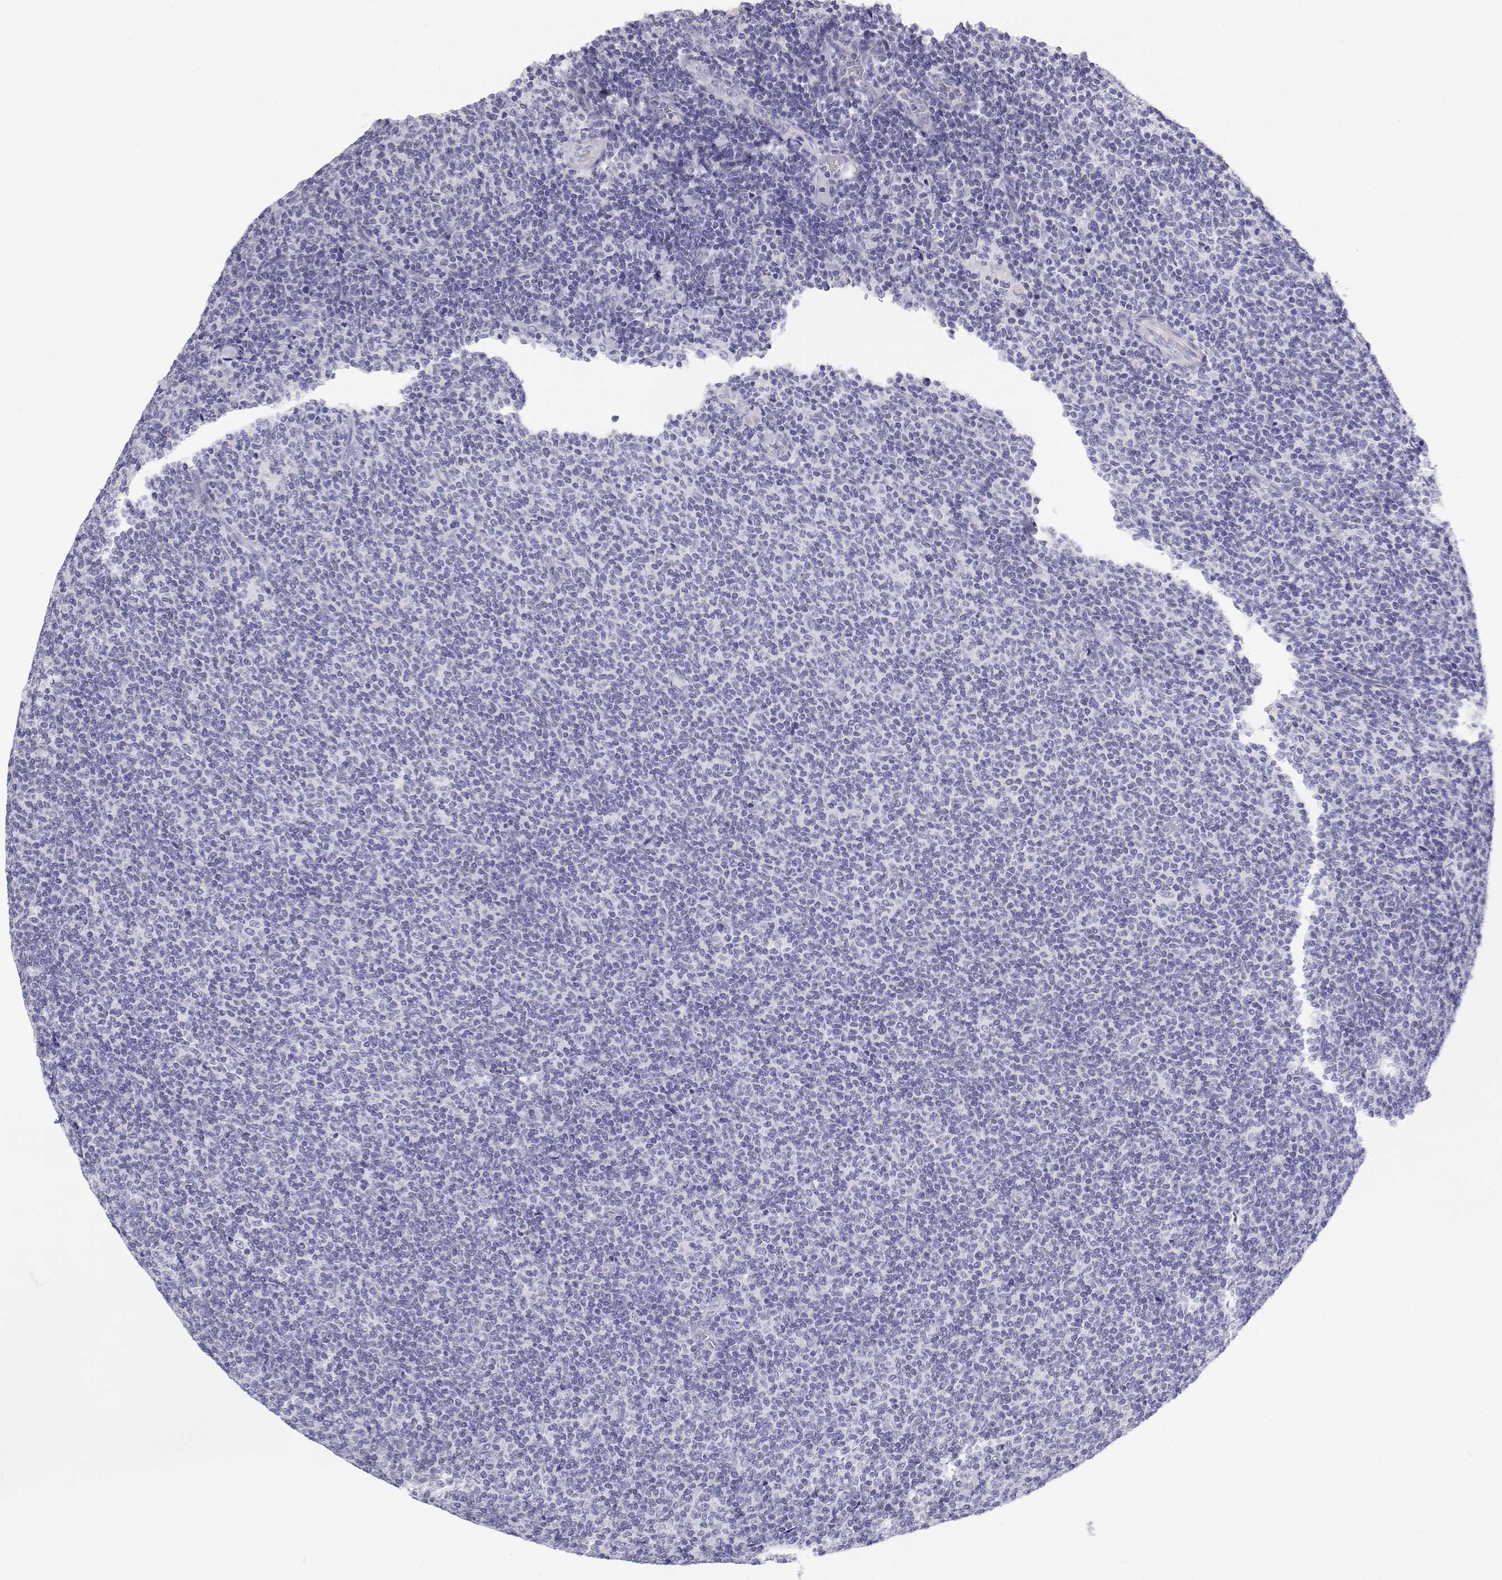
{"staining": {"intensity": "negative", "quantity": "none", "location": "none"}, "tissue": "lymphoma", "cell_type": "Tumor cells", "image_type": "cancer", "snomed": [{"axis": "morphology", "description": "Malignant lymphoma, non-Hodgkin's type, Low grade"}, {"axis": "topography", "description": "Lymph node"}], "caption": "The immunohistochemistry (IHC) image has no significant positivity in tumor cells of malignant lymphoma, non-Hodgkin's type (low-grade) tissue.", "gene": "BHMT", "patient": {"sex": "male", "age": 52}}